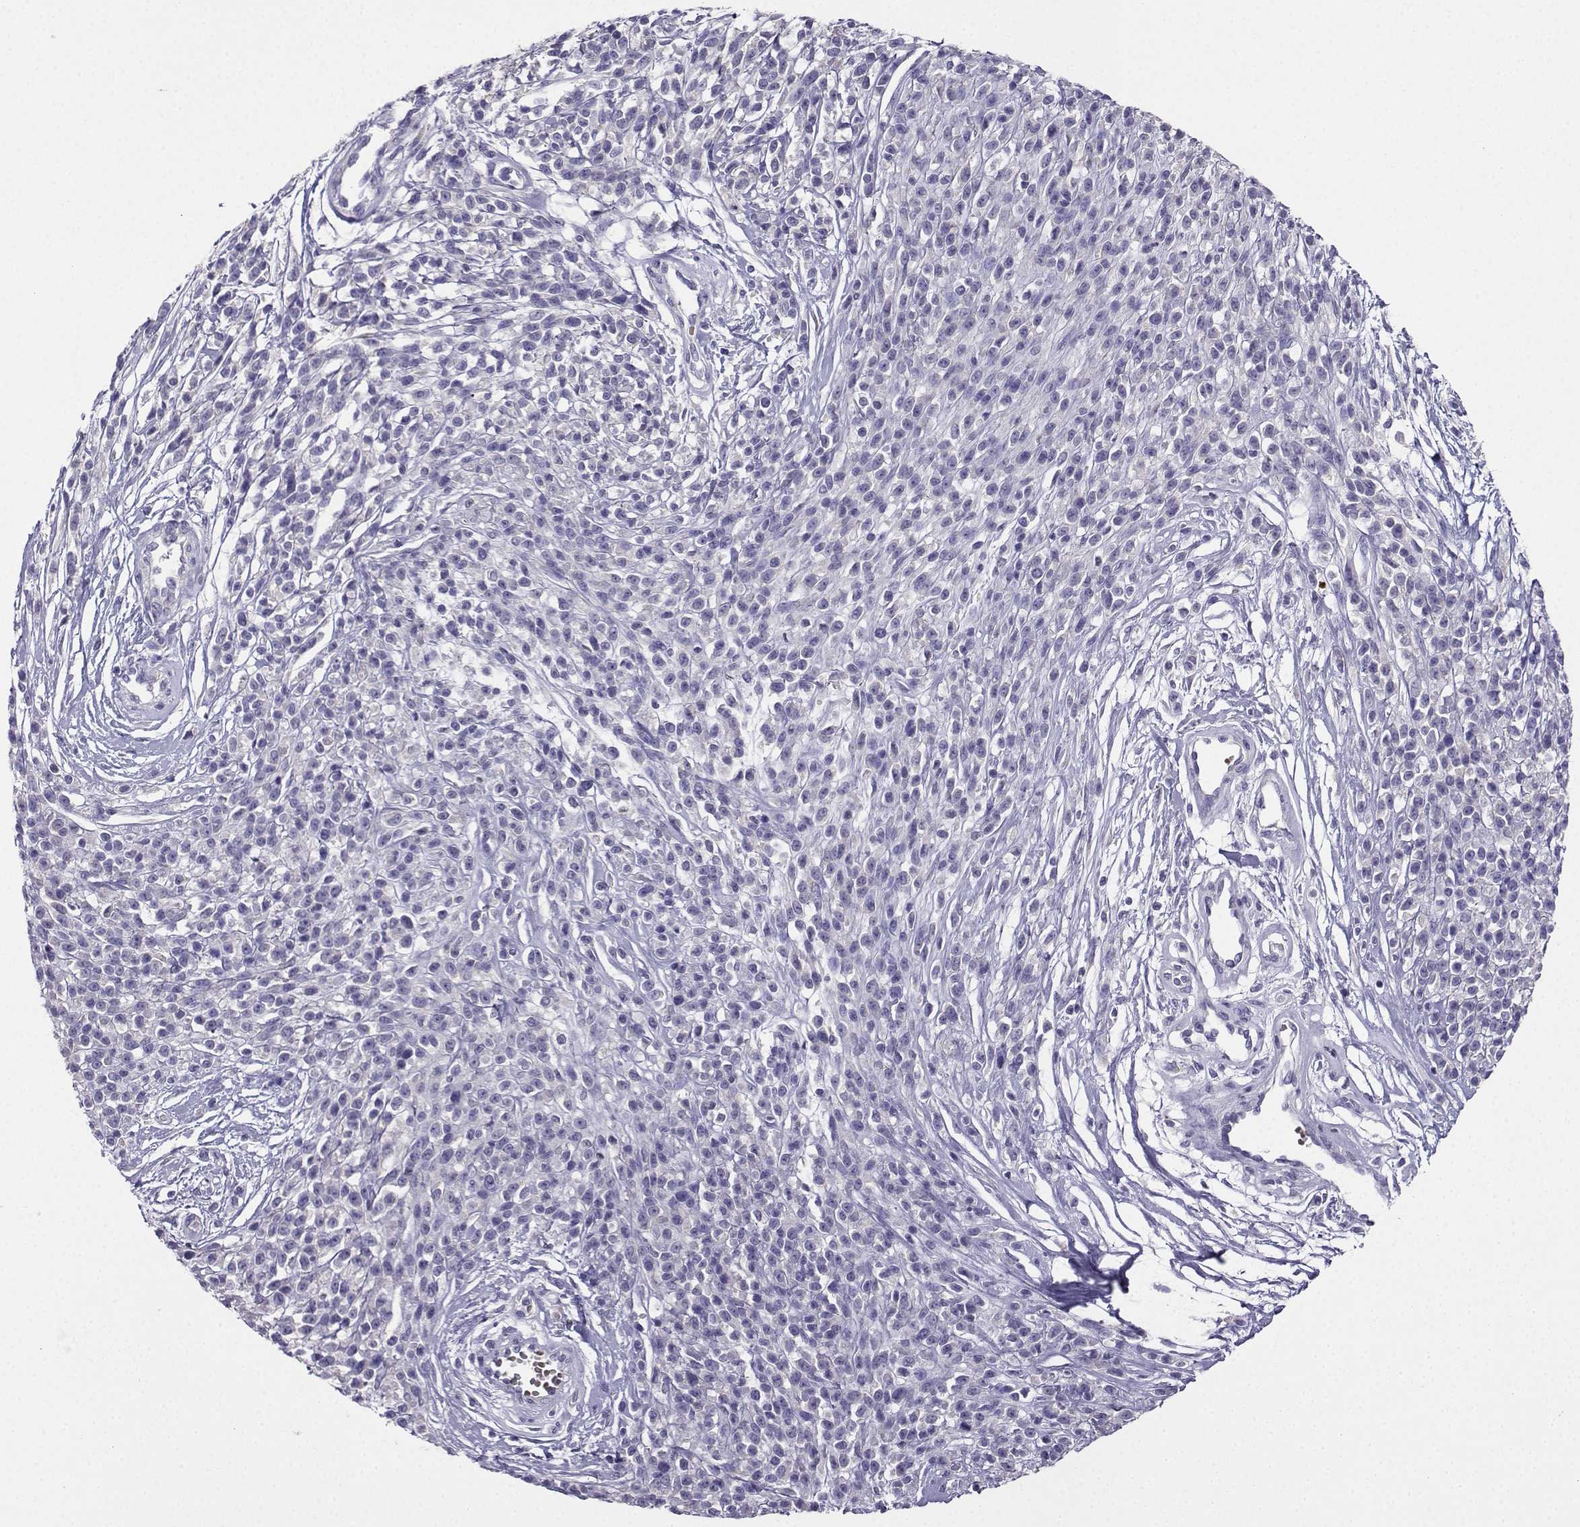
{"staining": {"intensity": "negative", "quantity": "none", "location": "none"}, "tissue": "melanoma", "cell_type": "Tumor cells", "image_type": "cancer", "snomed": [{"axis": "morphology", "description": "Malignant melanoma, NOS"}, {"axis": "topography", "description": "Skin"}, {"axis": "topography", "description": "Skin of trunk"}], "caption": "Protein analysis of malignant melanoma shows no significant expression in tumor cells.", "gene": "LINGO1", "patient": {"sex": "male", "age": 74}}